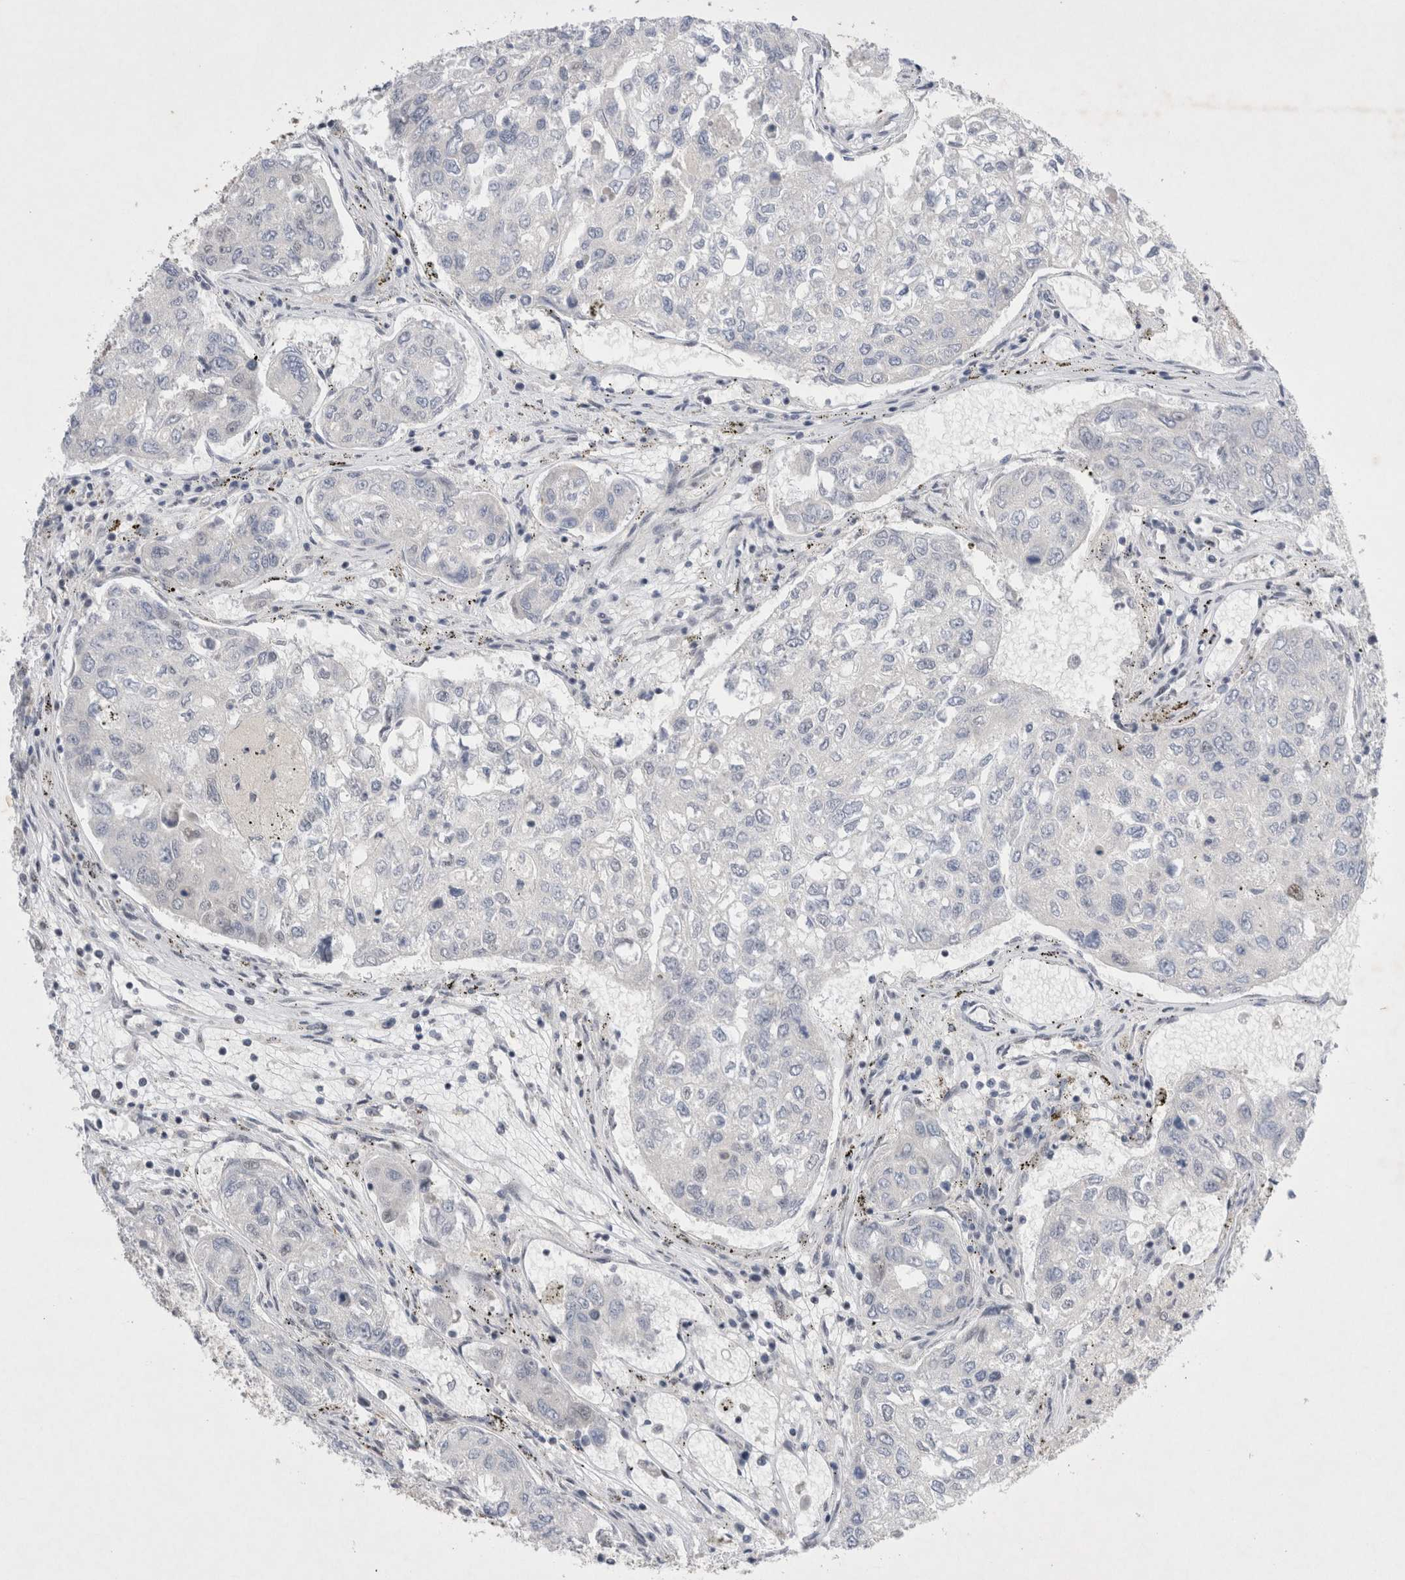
{"staining": {"intensity": "negative", "quantity": "none", "location": "none"}, "tissue": "urothelial cancer", "cell_type": "Tumor cells", "image_type": "cancer", "snomed": [{"axis": "morphology", "description": "Urothelial carcinoma, High grade"}, {"axis": "topography", "description": "Lymph node"}, {"axis": "topography", "description": "Urinary bladder"}], "caption": "An immunohistochemistry image of urothelial carcinoma (high-grade) is shown. There is no staining in tumor cells of urothelial carcinoma (high-grade).", "gene": "WIPF2", "patient": {"sex": "male", "age": 51}}